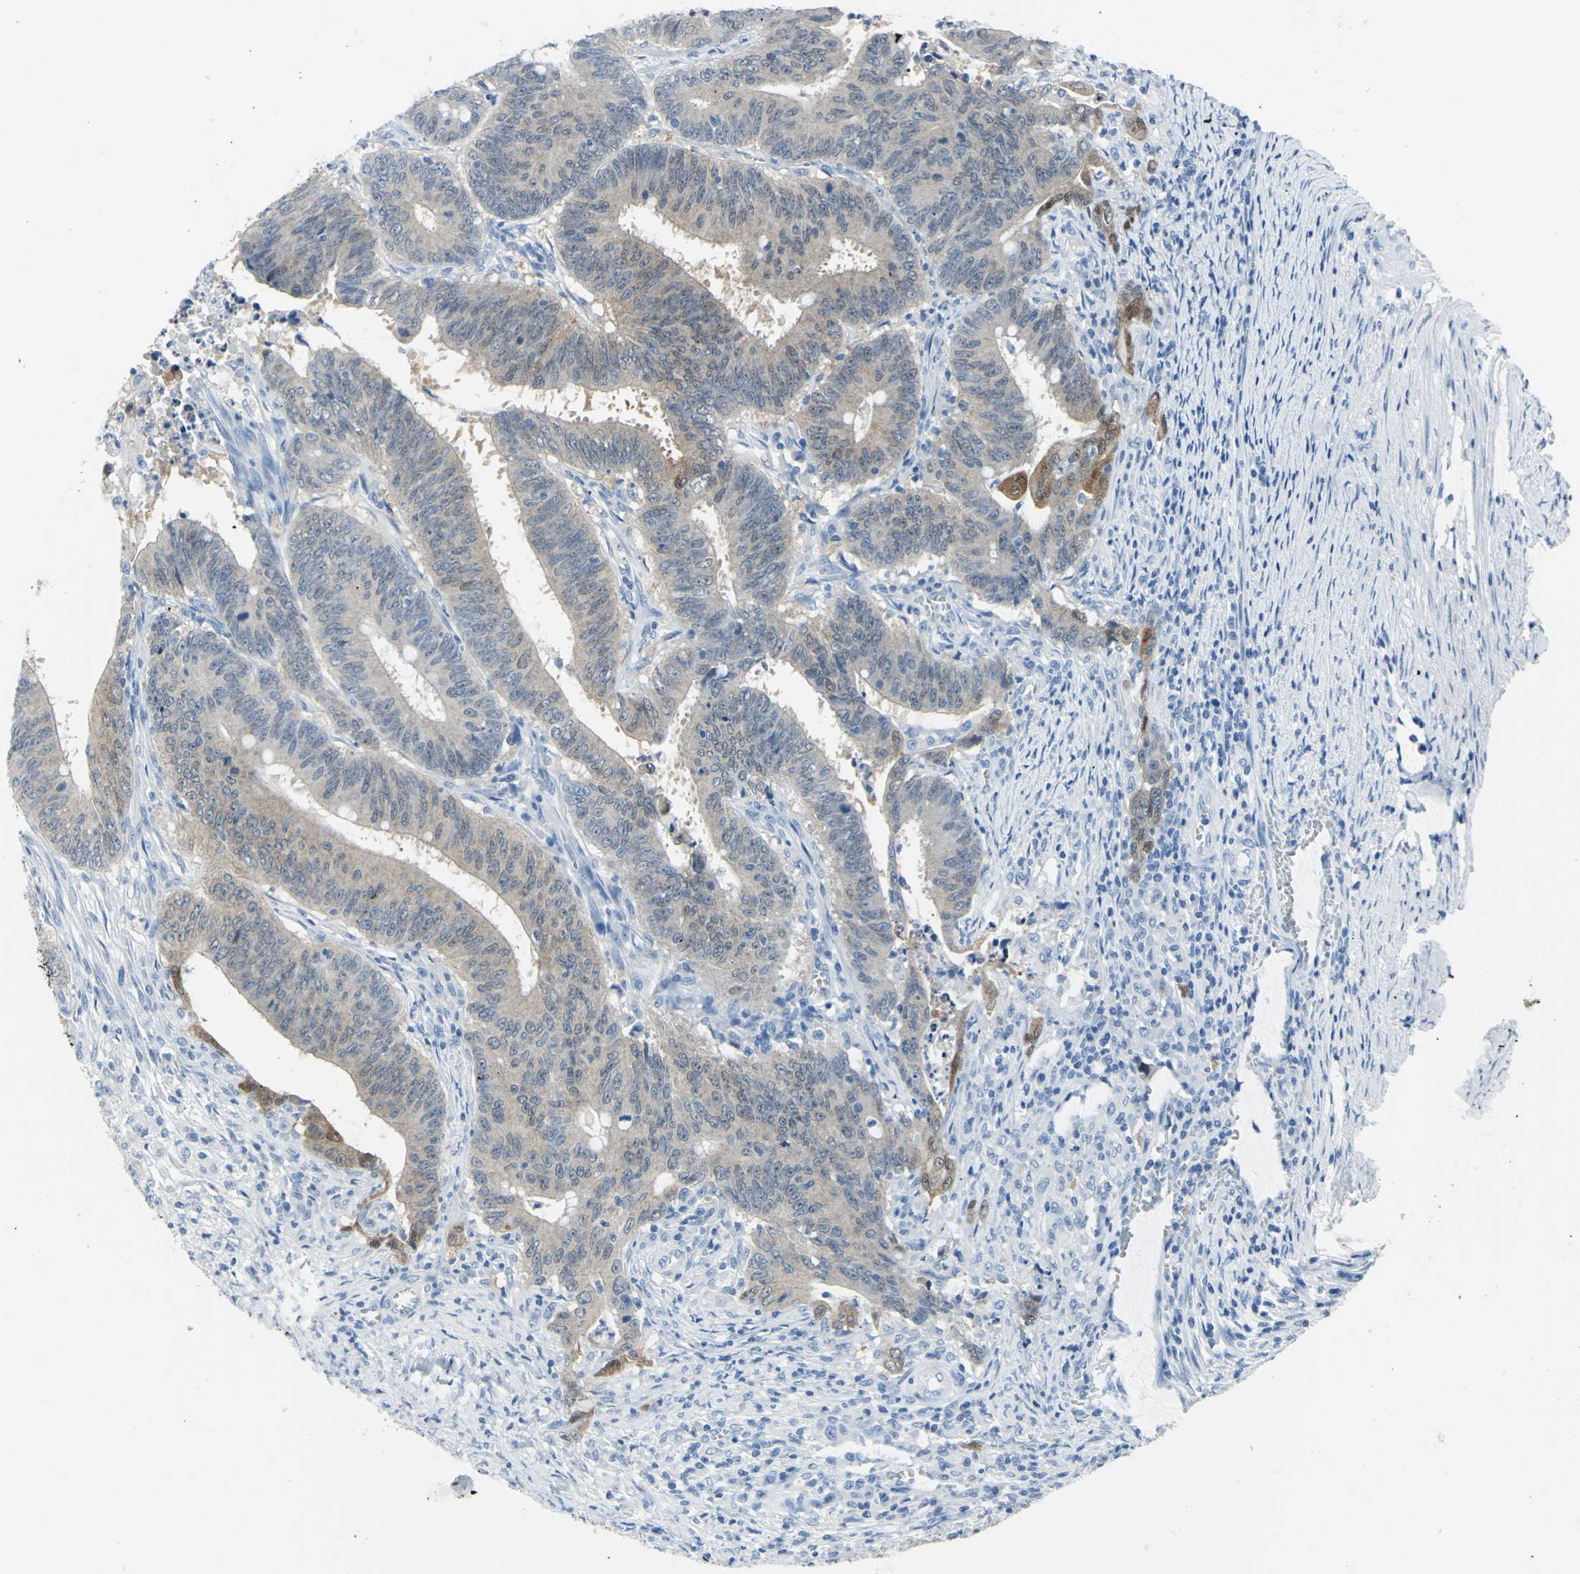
{"staining": {"intensity": "moderate", "quantity": "25%-75%", "location": "cytoplasmic/membranous"}, "tissue": "colorectal cancer", "cell_type": "Tumor cells", "image_type": "cancer", "snomed": [{"axis": "morphology", "description": "Adenocarcinoma, NOS"}, {"axis": "topography", "description": "Colon"}], "caption": "Immunohistochemical staining of human adenocarcinoma (colorectal) shows moderate cytoplasmic/membranous protein expression in about 25%-75% of tumor cells.", "gene": "SFN", "patient": {"sex": "male", "age": 45}}